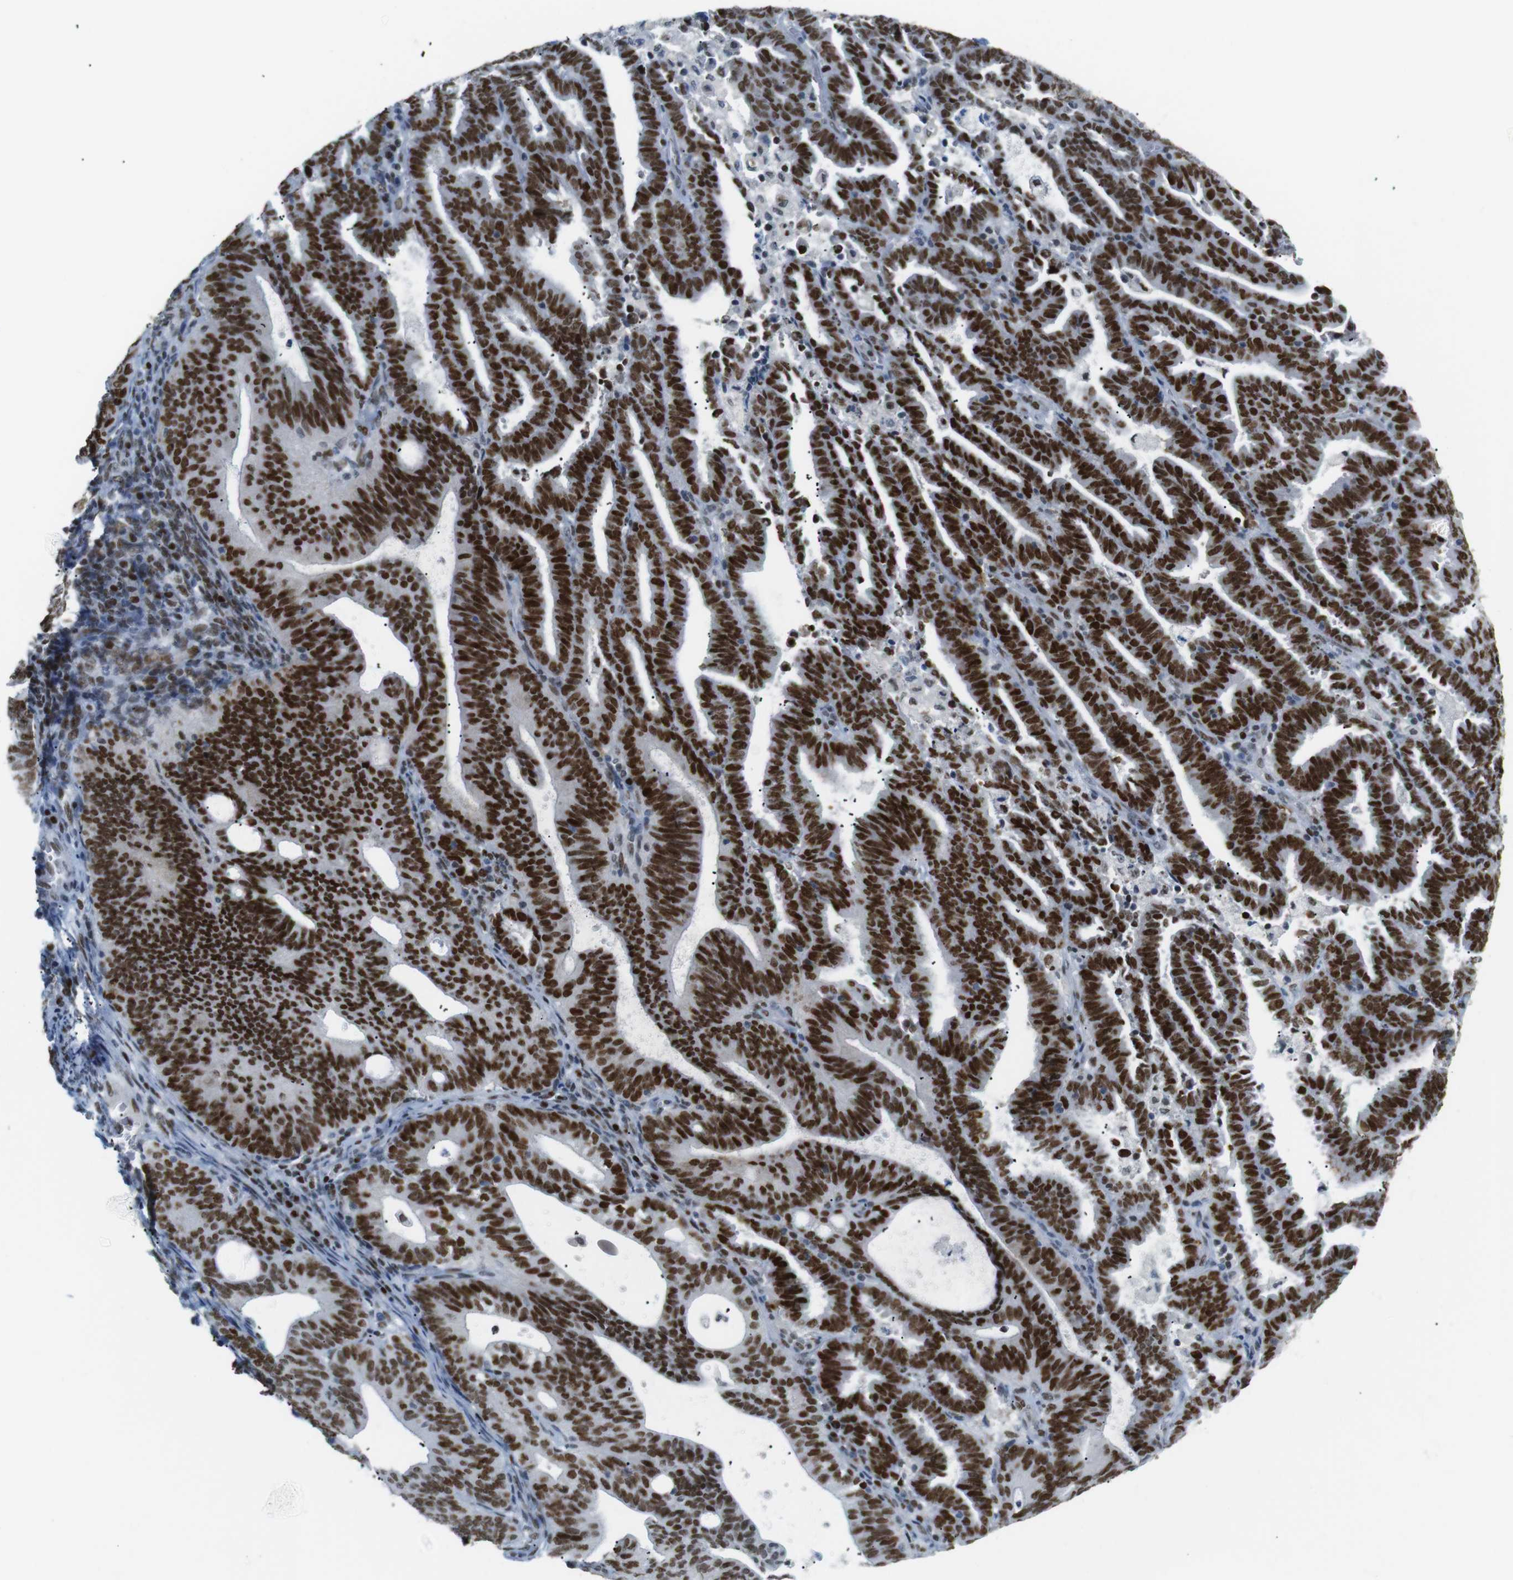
{"staining": {"intensity": "strong", "quantity": ">75%", "location": "nuclear"}, "tissue": "endometrial cancer", "cell_type": "Tumor cells", "image_type": "cancer", "snomed": [{"axis": "morphology", "description": "Adenocarcinoma, NOS"}, {"axis": "topography", "description": "Uterus"}], "caption": "A high-resolution micrograph shows immunohistochemistry (IHC) staining of endometrial adenocarcinoma, which displays strong nuclear staining in approximately >75% of tumor cells. Using DAB (brown) and hematoxylin (blue) stains, captured at high magnification using brightfield microscopy.", "gene": "RIOX2", "patient": {"sex": "female", "age": 83}}